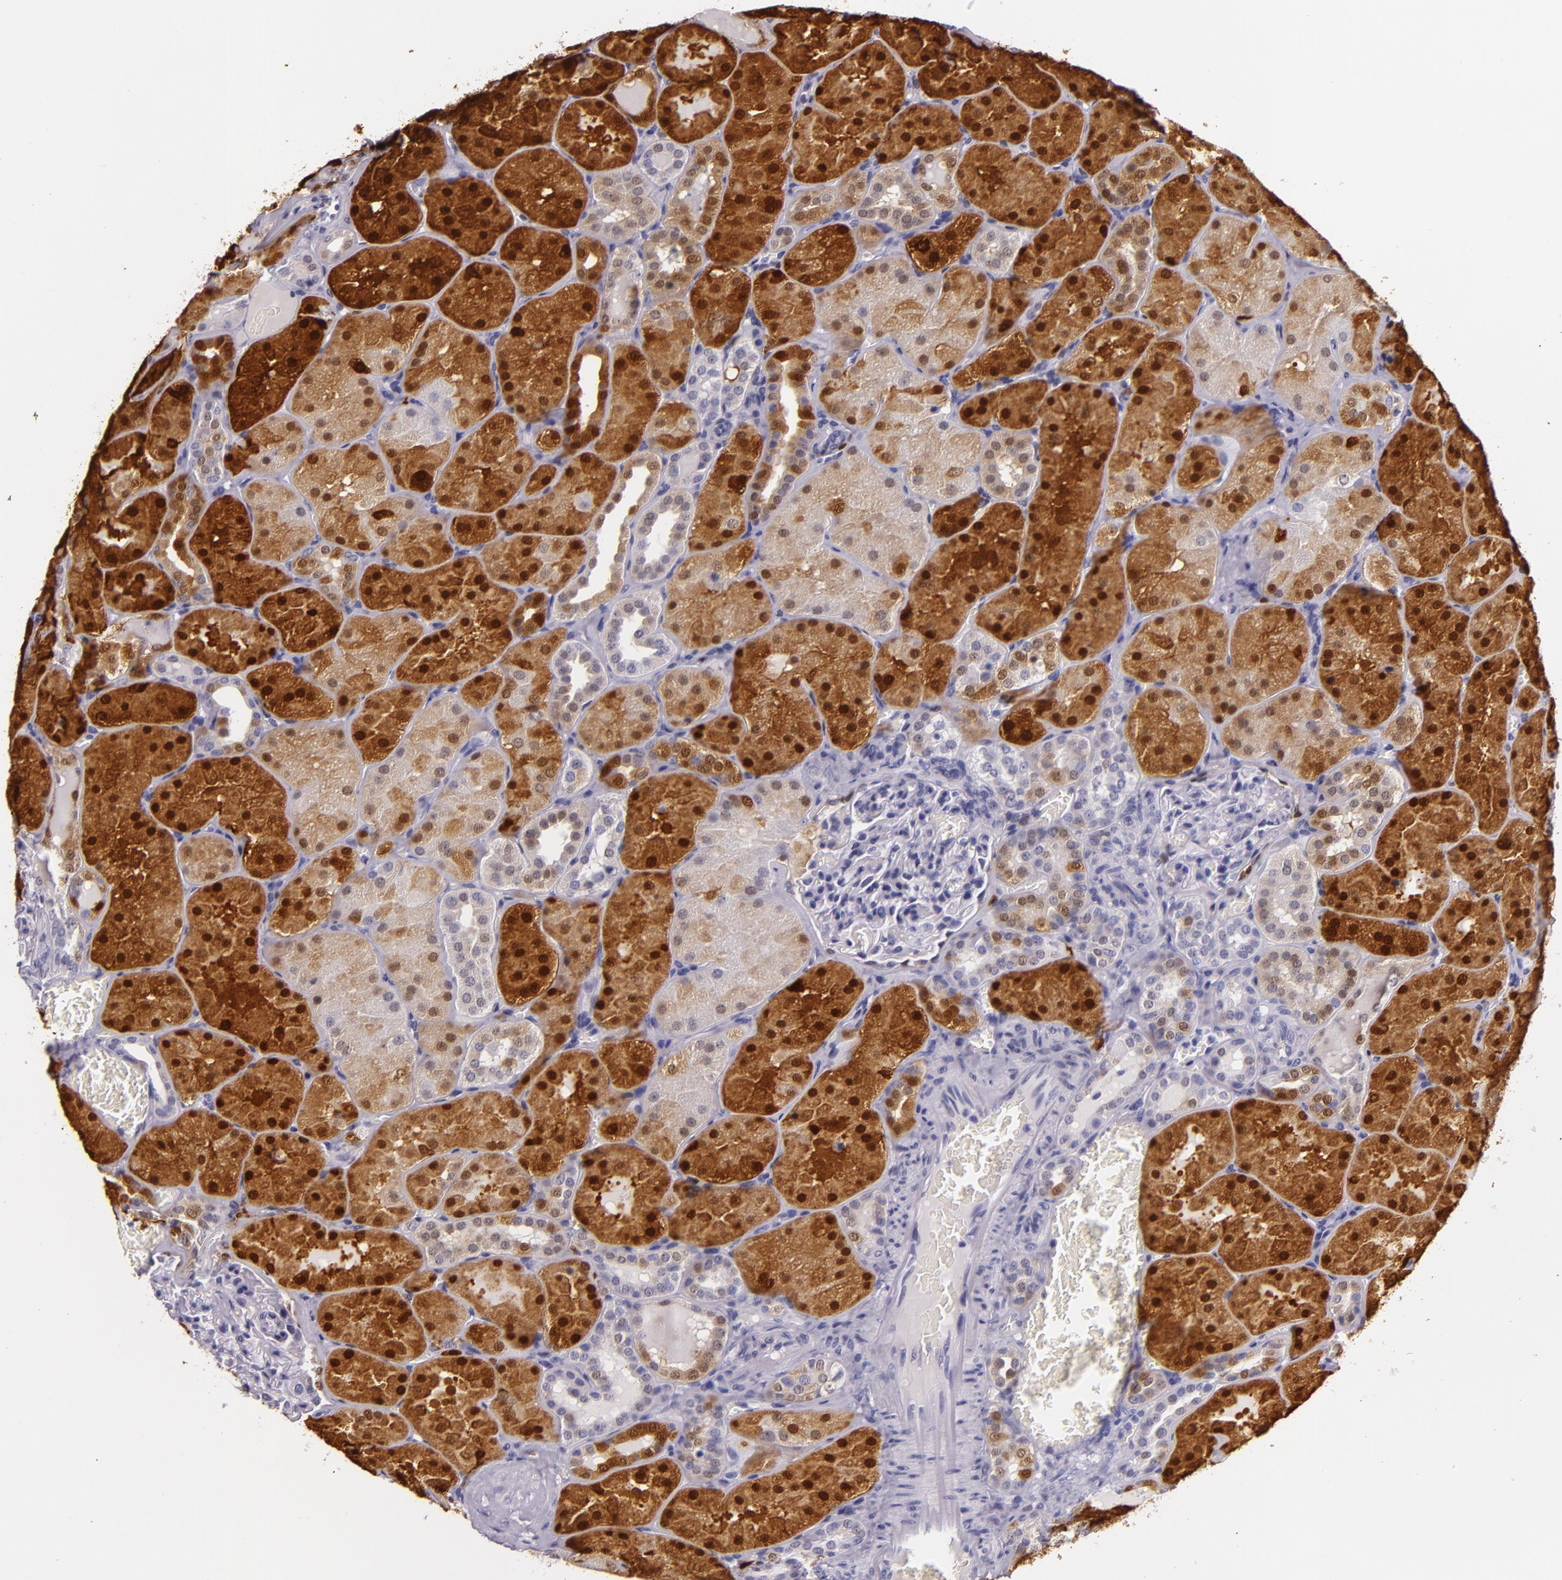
{"staining": {"intensity": "negative", "quantity": "none", "location": "none"}, "tissue": "kidney", "cell_type": "Cells in glomeruli", "image_type": "normal", "snomed": [{"axis": "morphology", "description": "Normal tissue, NOS"}, {"axis": "topography", "description": "Kidney"}], "caption": "DAB (3,3'-diaminobenzidine) immunohistochemical staining of benign human kidney reveals no significant staining in cells in glomeruli. (Brightfield microscopy of DAB (3,3'-diaminobenzidine) immunohistochemistry at high magnification).", "gene": "MT1A", "patient": {"sex": "male", "age": 28}}